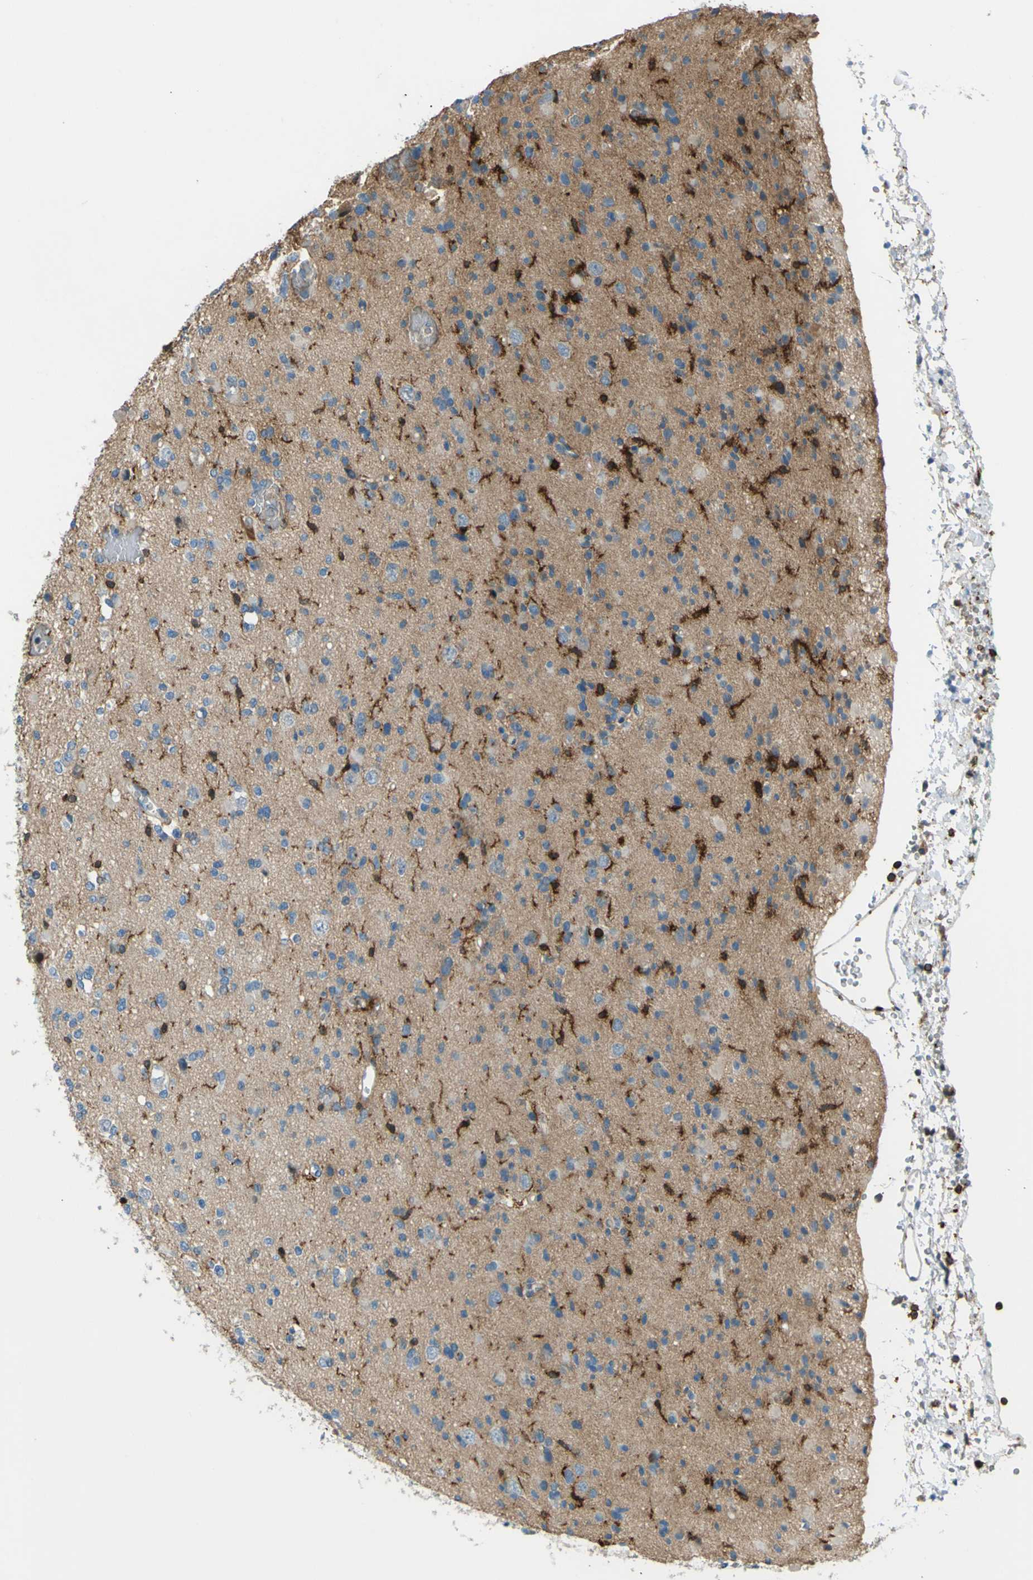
{"staining": {"intensity": "moderate", "quantity": "<25%", "location": "cytoplasmic/membranous"}, "tissue": "glioma", "cell_type": "Tumor cells", "image_type": "cancer", "snomed": [{"axis": "morphology", "description": "Glioma, malignant, Low grade"}, {"axis": "topography", "description": "Brain"}], "caption": "A micrograph showing moderate cytoplasmic/membranous positivity in about <25% of tumor cells in glioma, as visualized by brown immunohistochemical staining.", "gene": "PCDHB5", "patient": {"sex": "female", "age": 22}}